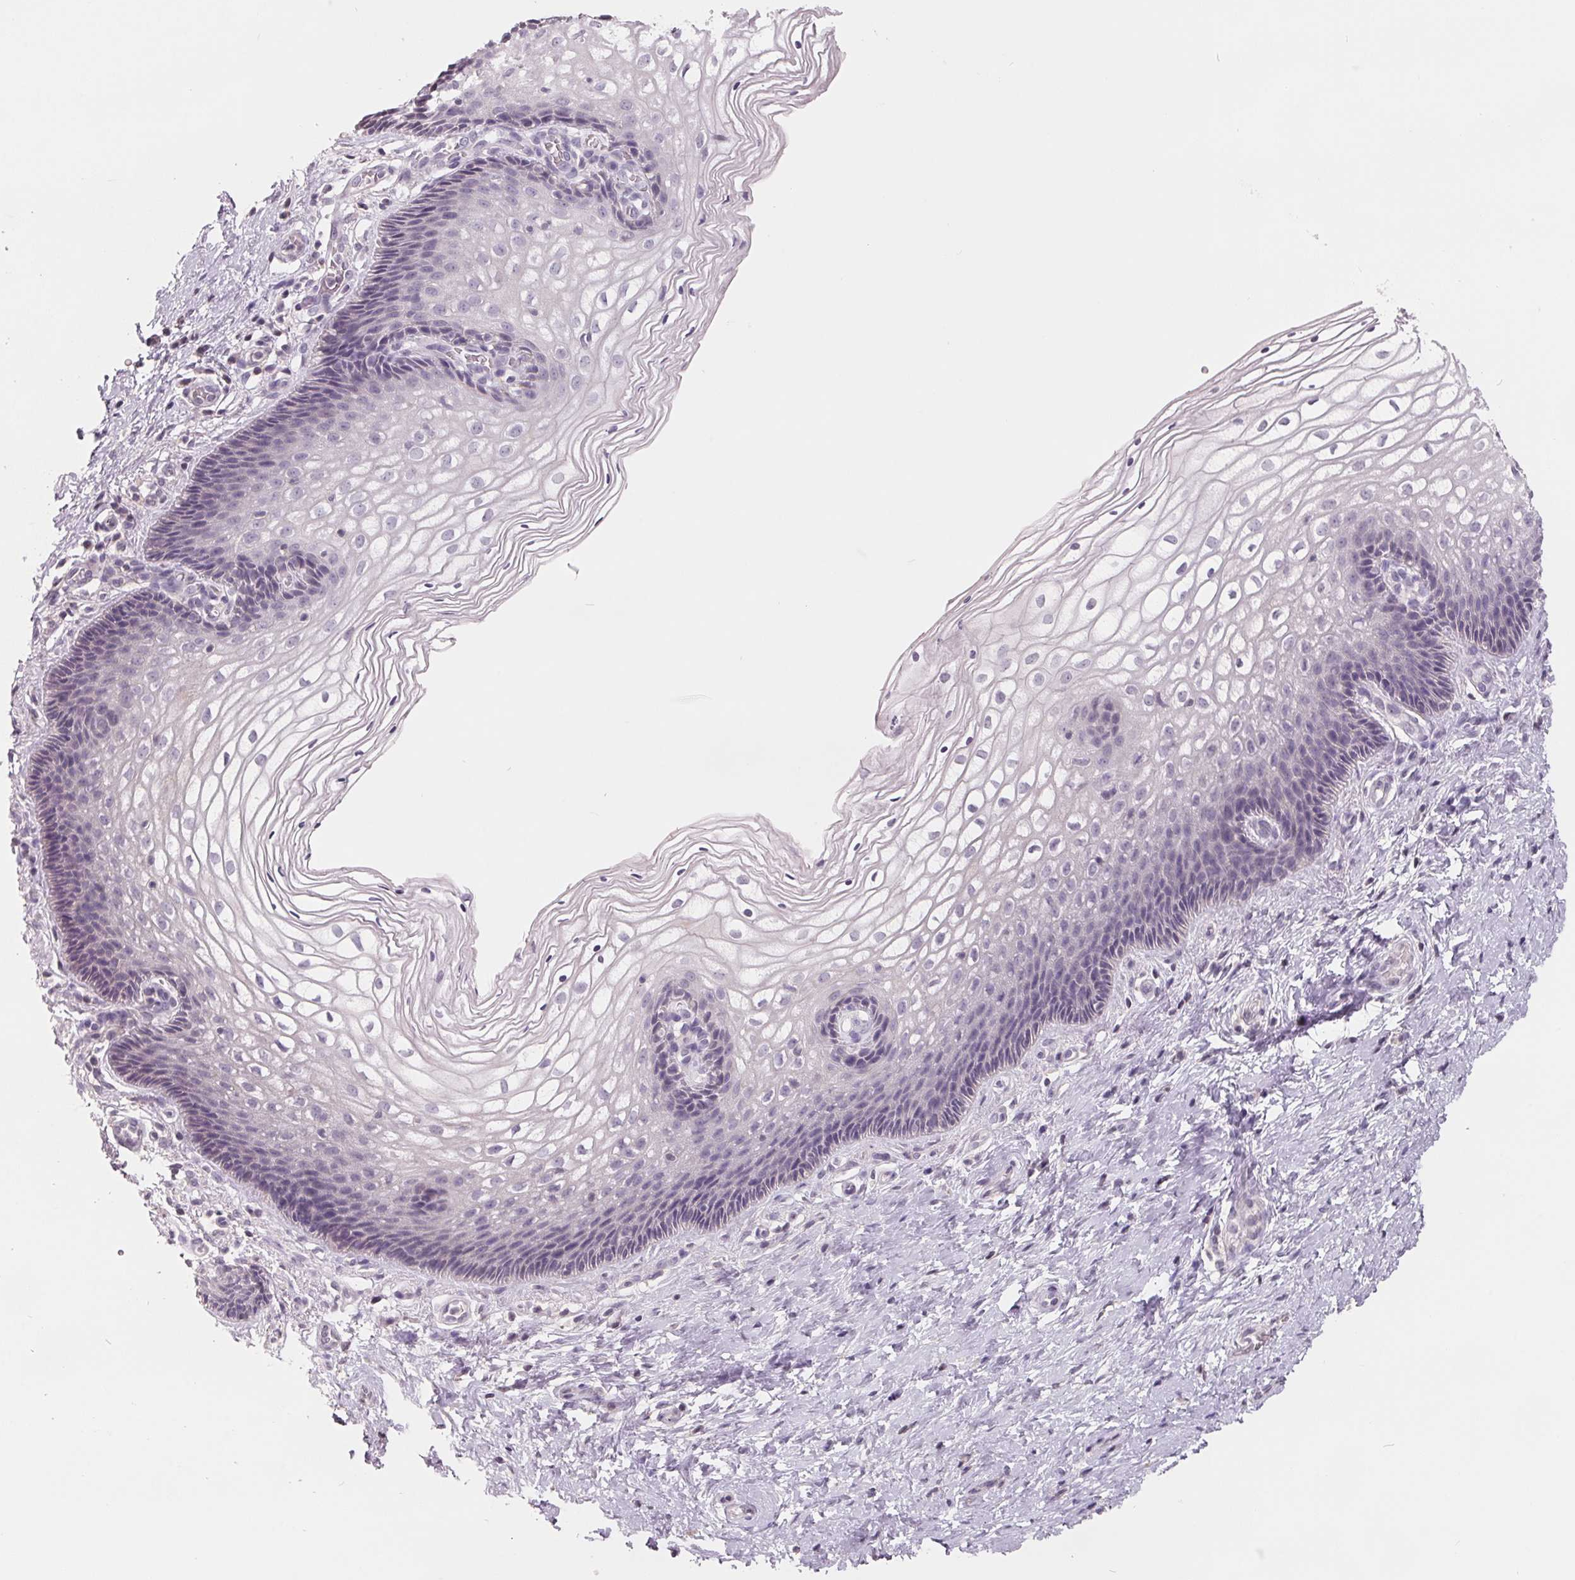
{"staining": {"intensity": "negative", "quantity": "none", "location": "none"}, "tissue": "cervix", "cell_type": "Glandular cells", "image_type": "normal", "snomed": [{"axis": "morphology", "description": "Normal tissue, NOS"}, {"axis": "topography", "description": "Cervix"}], "caption": "Human cervix stained for a protein using IHC demonstrates no expression in glandular cells.", "gene": "FTCD", "patient": {"sex": "female", "age": 34}}